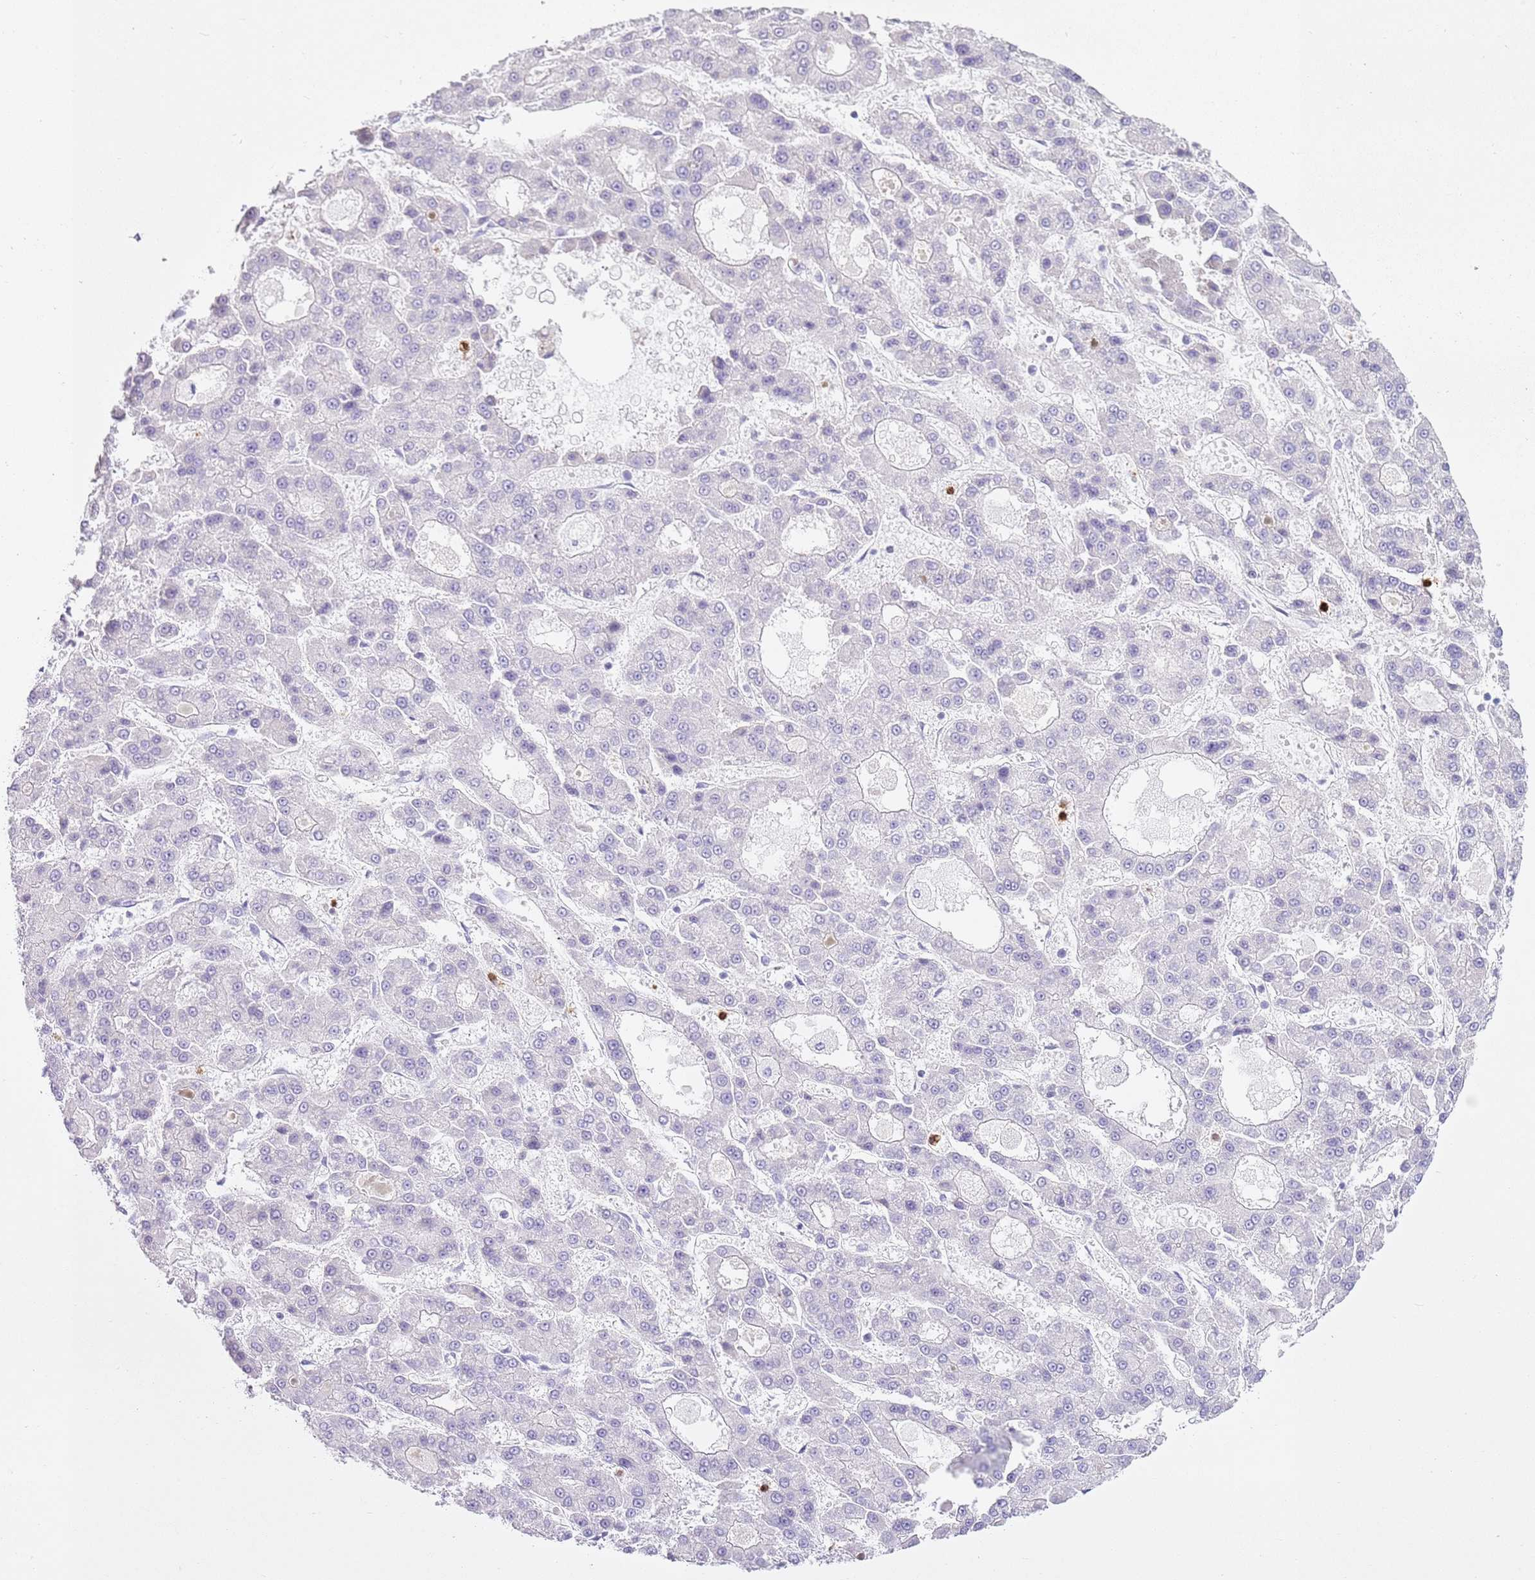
{"staining": {"intensity": "negative", "quantity": "none", "location": "none"}, "tissue": "liver cancer", "cell_type": "Tumor cells", "image_type": "cancer", "snomed": [{"axis": "morphology", "description": "Carcinoma, Hepatocellular, NOS"}, {"axis": "topography", "description": "Liver"}], "caption": "There is no significant positivity in tumor cells of liver cancer (hepatocellular carcinoma).", "gene": "CD177", "patient": {"sex": "male", "age": 70}}